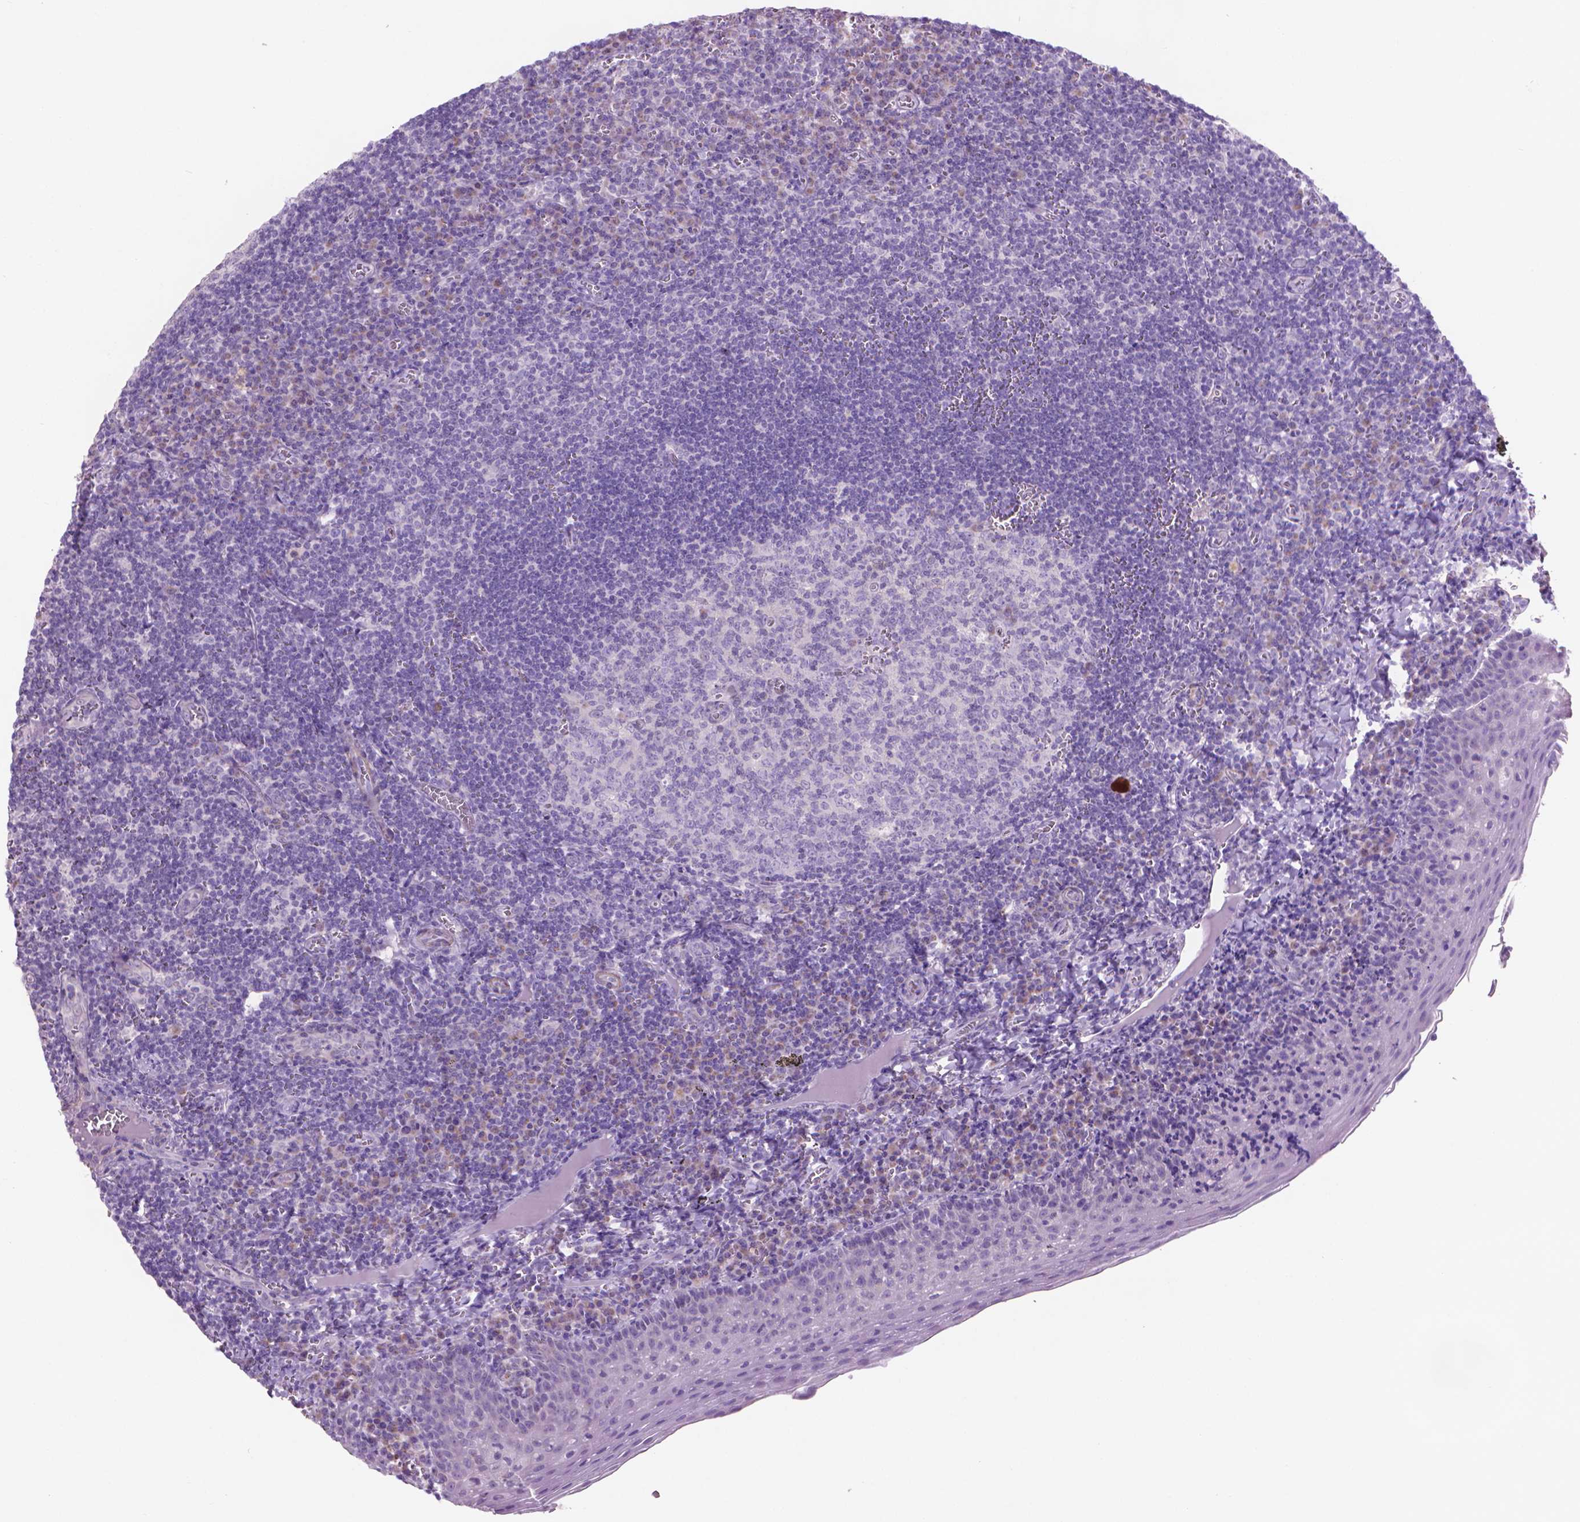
{"staining": {"intensity": "negative", "quantity": "none", "location": "none"}, "tissue": "tonsil", "cell_type": "Germinal center cells", "image_type": "normal", "snomed": [{"axis": "morphology", "description": "Normal tissue, NOS"}, {"axis": "morphology", "description": "Inflammation, NOS"}, {"axis": "topography", "description": "Tonsil"}], "caption": "Germinal center cells are negative for protein expression in unremarkable human tonsil. The staining was performed using DAB (3,3'-diaminobenzidine) to visualize the protein expression in brown, while the nuclei were stained in blue with hematoxylin (Magnification: 20x).", "gene": "AQP10", "patient": {"sex": "female", "age": 31}}